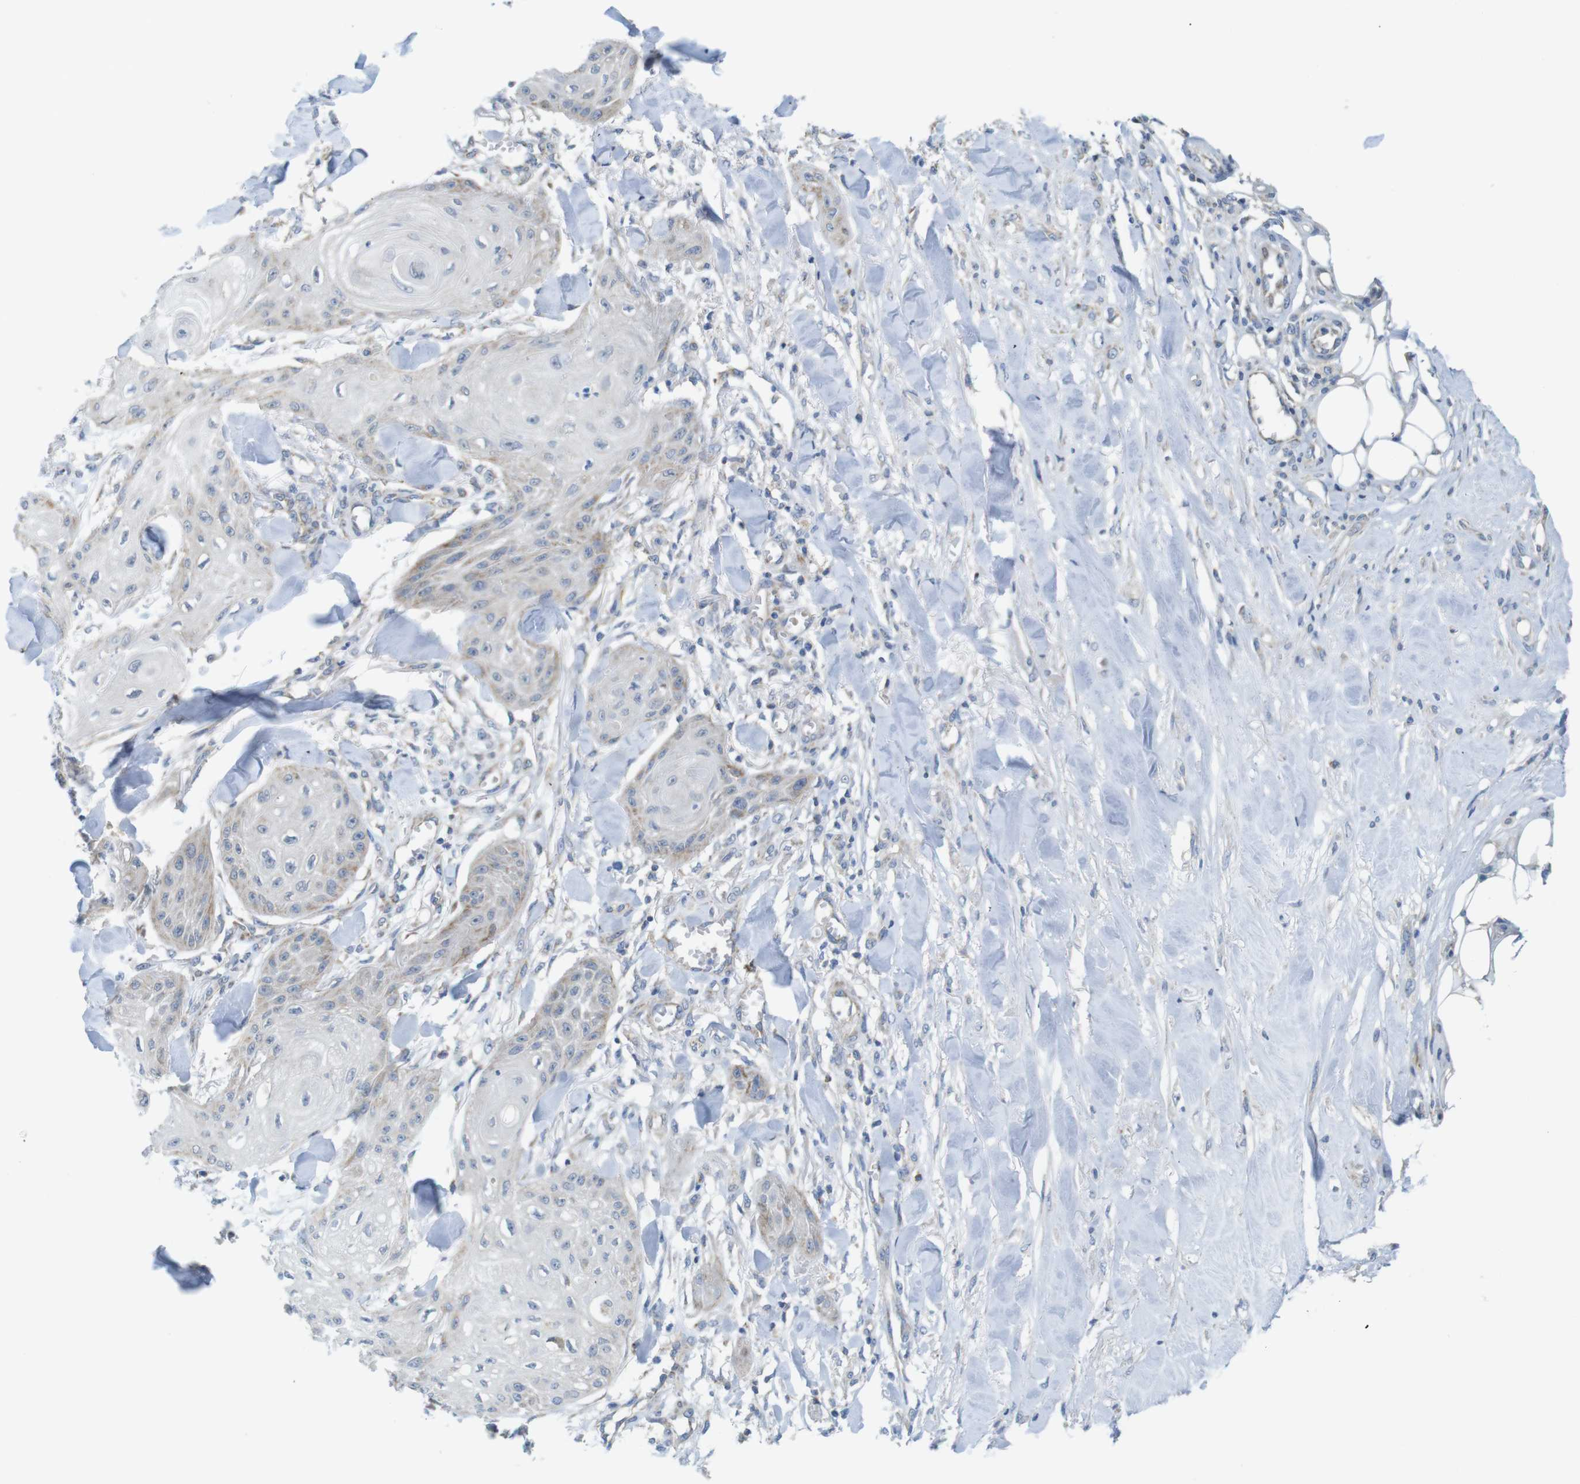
{"staining": {"intensity": "weak", "quantity": "<25%", "location": "cytoplasmic/membranous"}, "tissue": "skin cancer", "cell_type": "Tumor cells", "image_type": "cancer", "snomed": [{"axis": "morphology", "description": "Squamous cell carcinoma, NOS"}, {"axis": "topography", "description": "Skin"}], "caption": "IHC of skin squamous cell carcinoma reveals no expression in tumor cells. (DAB (3,3'-diaminobenzidine) immunohistochemistry, high magnification).", "gene": "MARCHF1", "patient": {"sex": "male", "age": 74}}